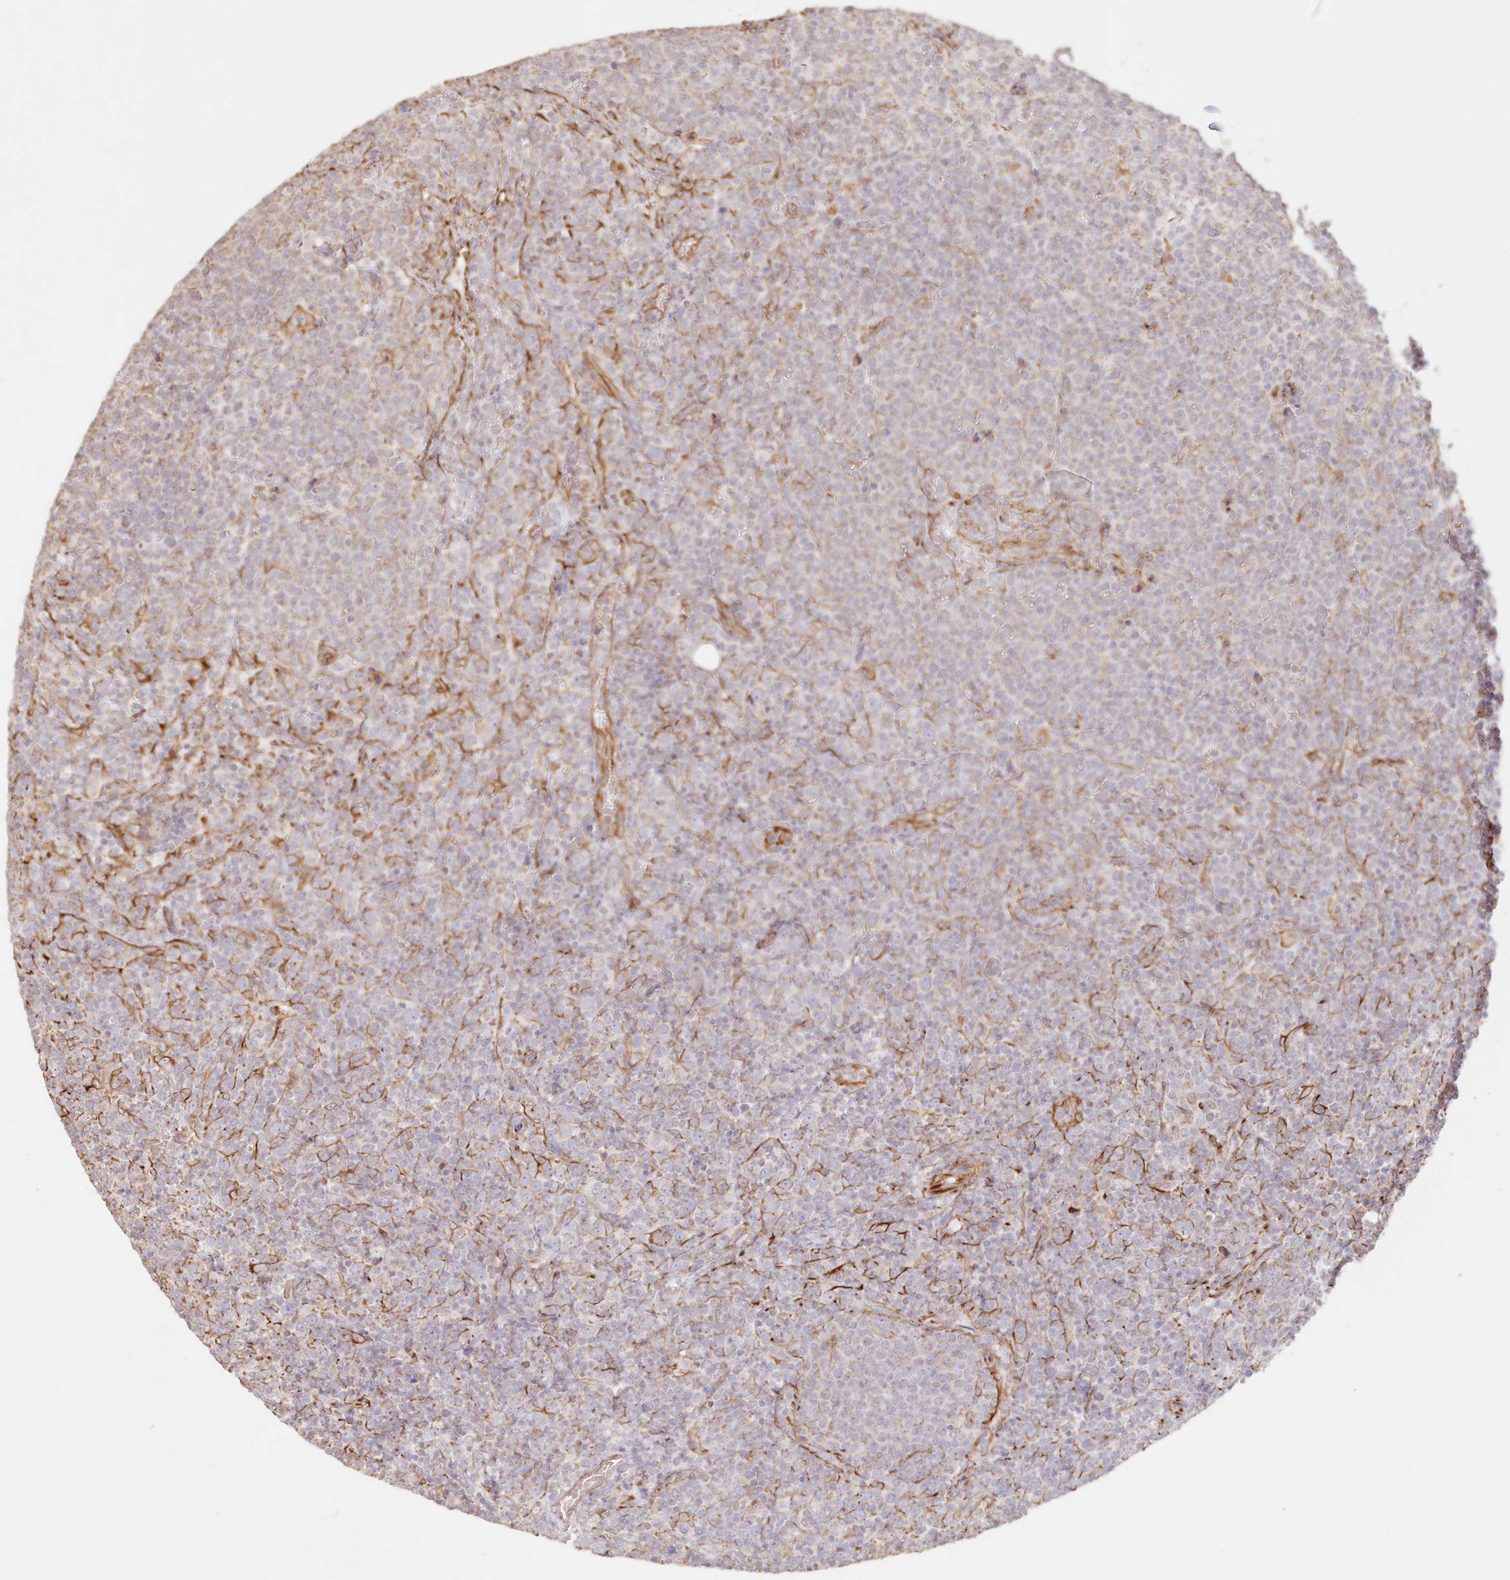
{"staining": {"intensity": "negative", "quantity": "none", "location": "none"}, "tissue": "lymphoma", "cell_type": "Tumor cells", "image_type": "cancer", "snomed": [{"axis": "morphology", "description": "Malignant lymphoma, non-Hodgkin's type, High grade"}, {"axis": "topography", "description": "Lymph node"}], "caption": "A high-resolution image shows immunohistochemistry staining of lymphoma, which exhibits no significant staining in tumor cells.", "gene": "DMRTB1", "patient": {"sex": "male", "age": 61}}